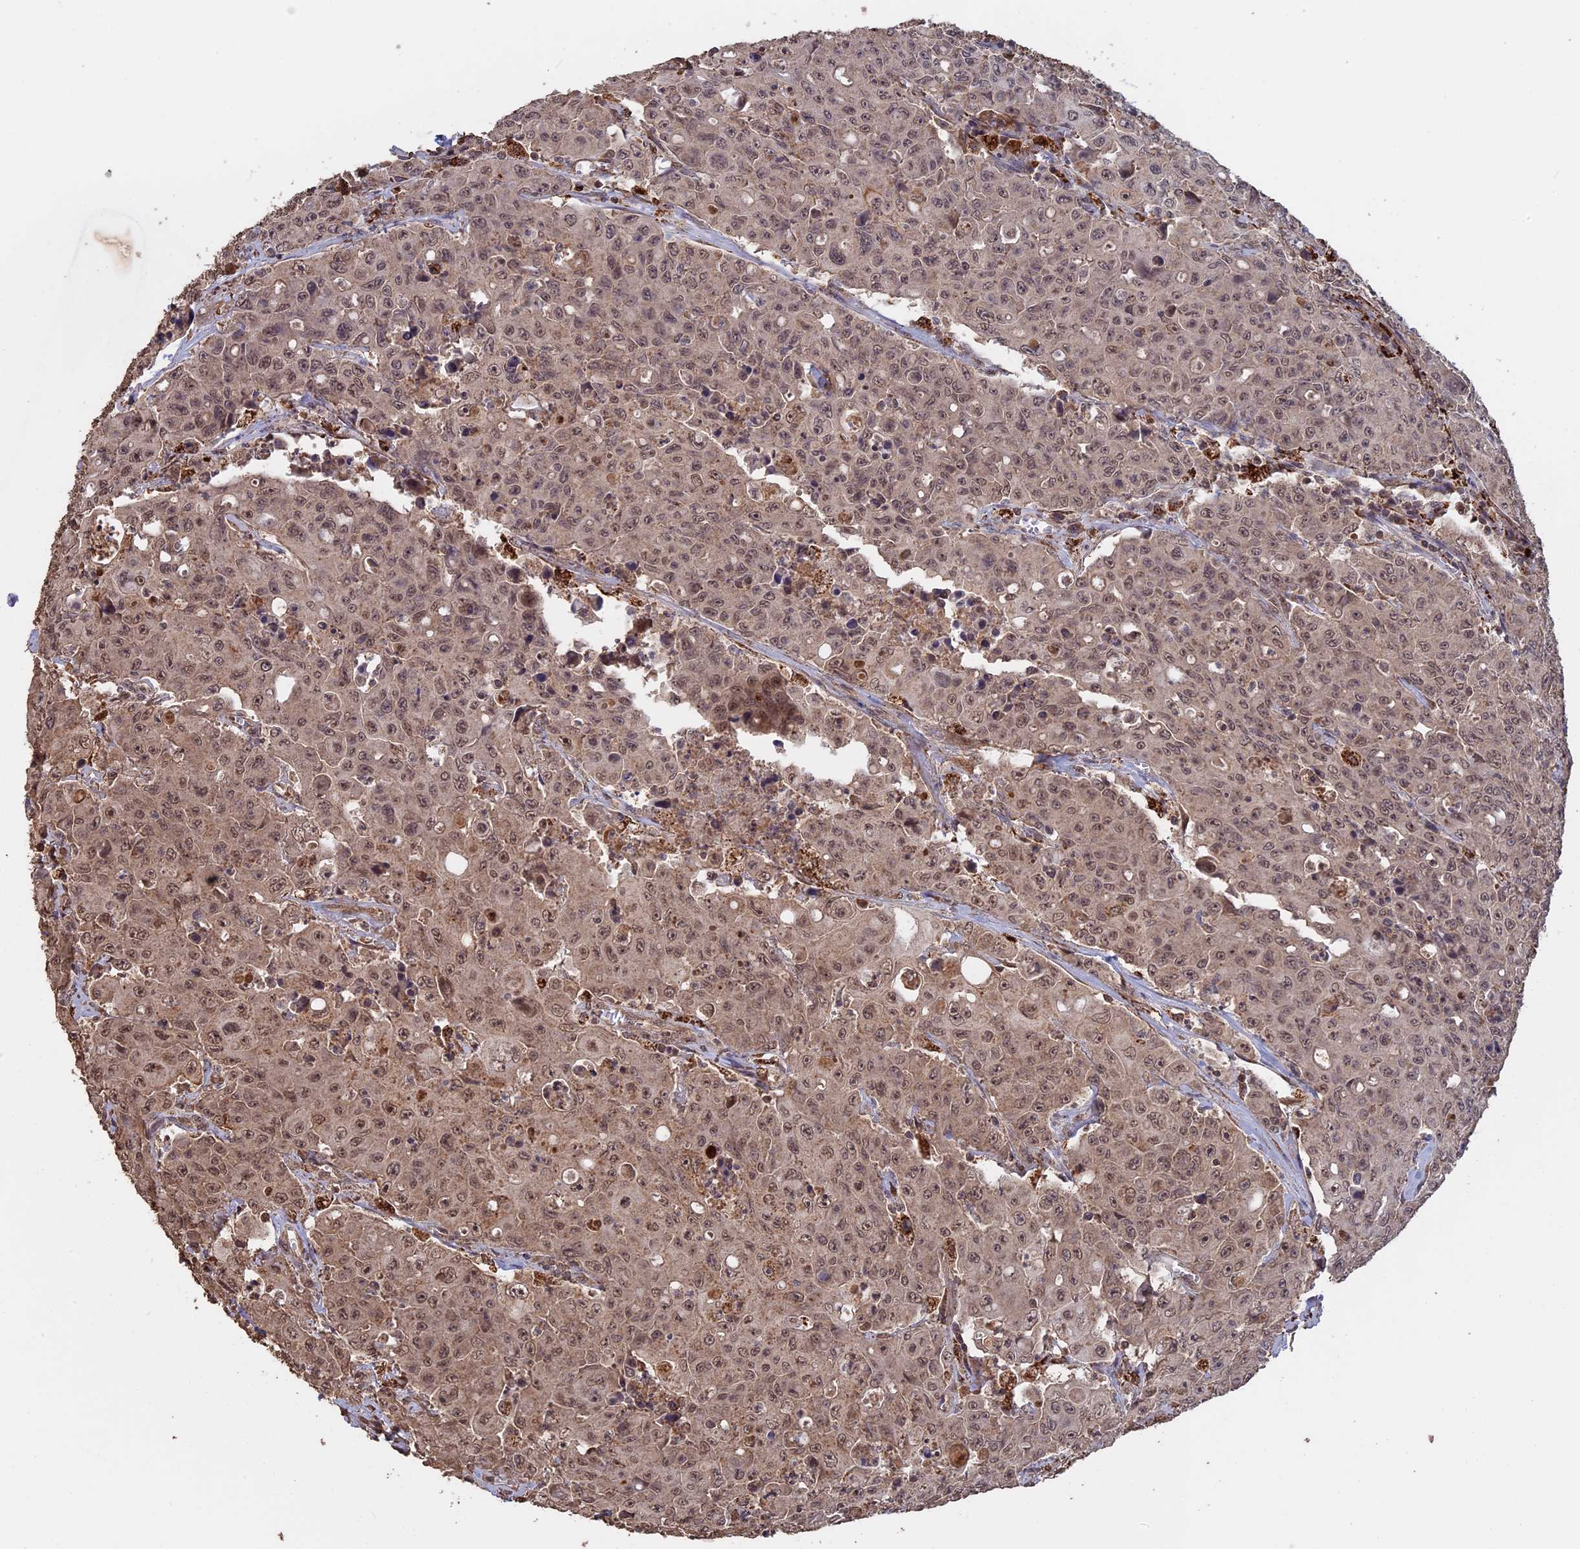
{"staining": {"intensity": "moderate", "quantity": ">75%", "location": "nuclear"}, "tissue": "colorectal cancer", "cell_type": "Tumor cells", "image_type": "cancer", "snomed": [{"axis": "morphology", "description": "Adenocarcinoma, NOS"}, {"axis": "topography", "description": "Colon"}], "caption": "IHC (DAB (3,3'-diaminobenzidine)) staining of colorectal adenocarcinoma reveals moderate nuclear protein expression in about >75% of tumor cells.", "gene": "FAM210B", "patient": {"sex": "male", "age": 51}}